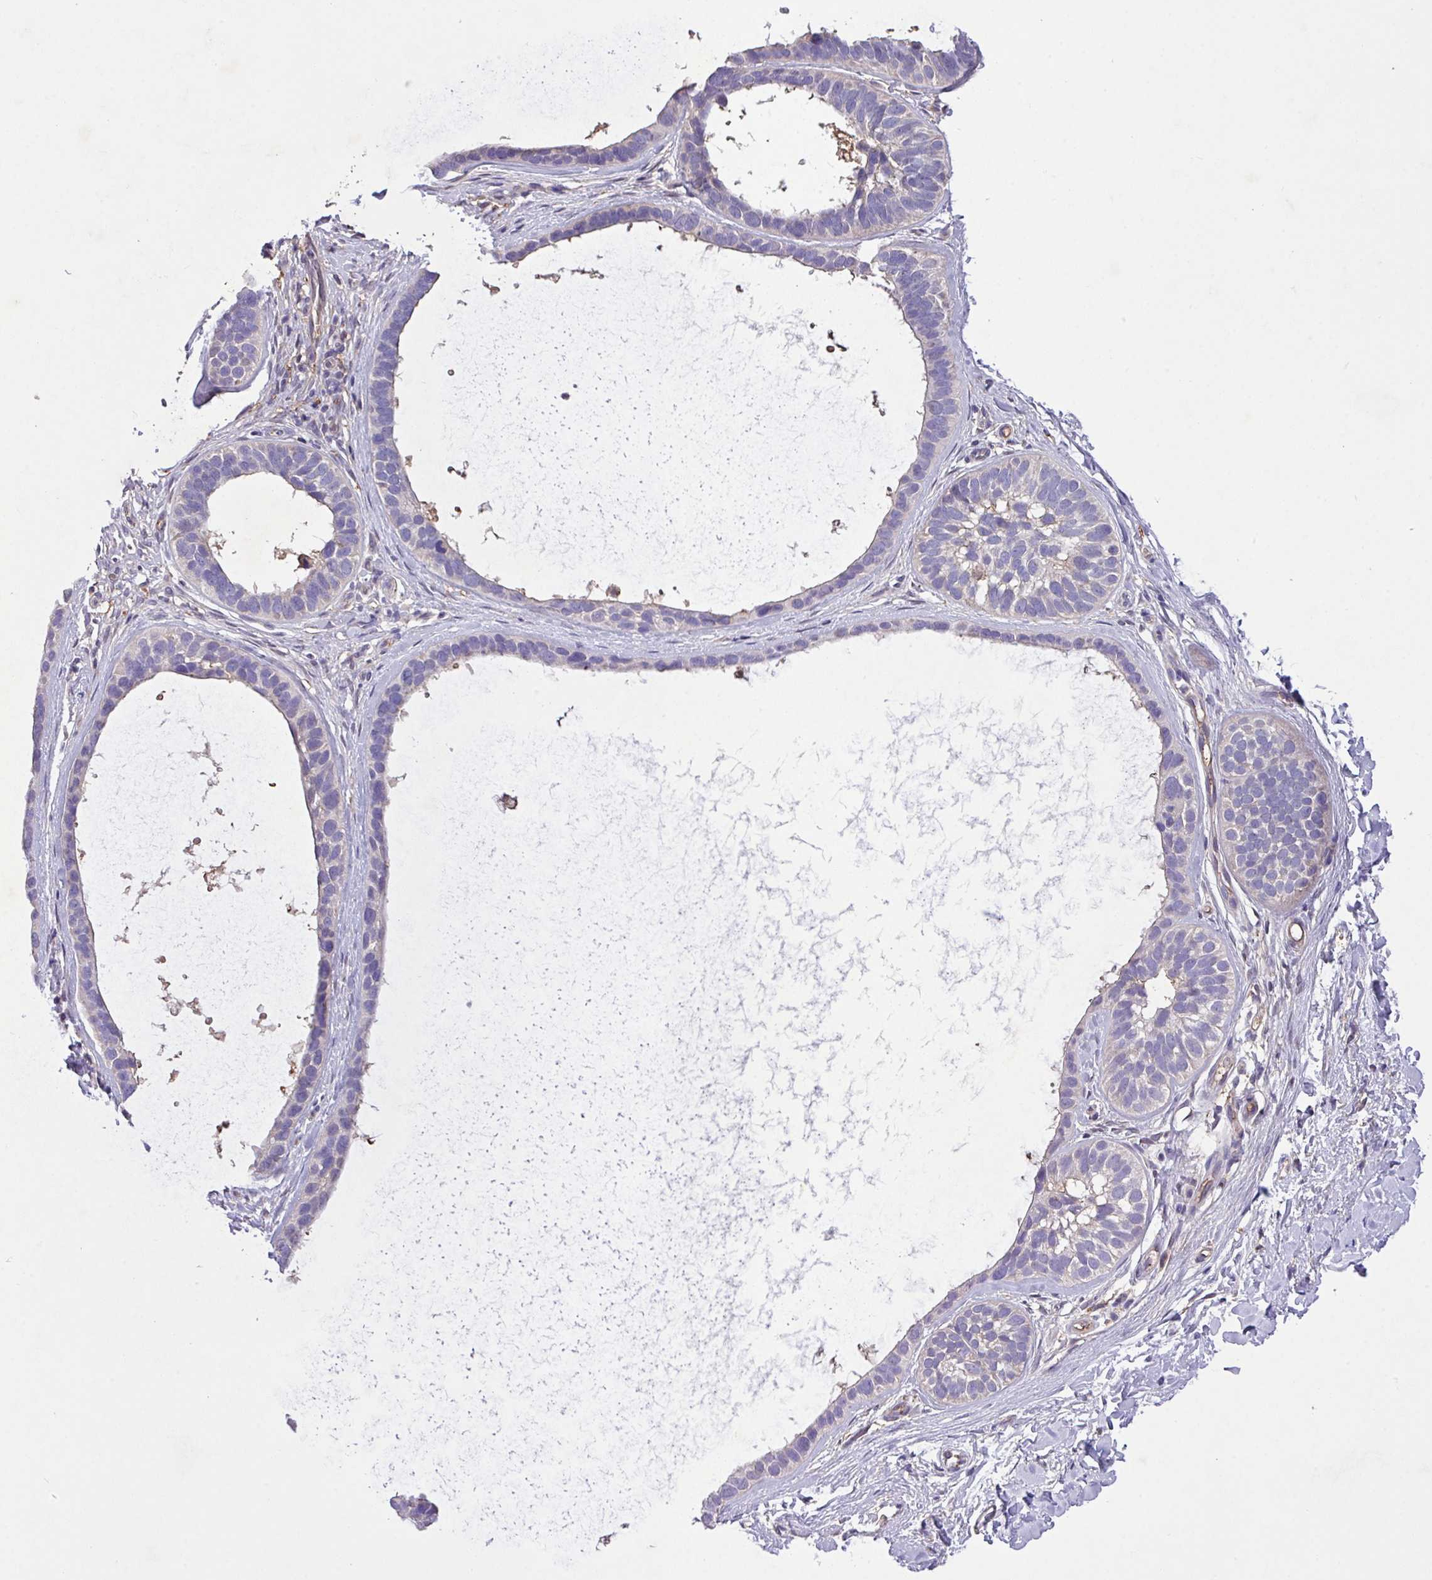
{"staining": {"intensity": "negative", "quantity": "none", "location": "none"}, "tissue": "skin cancer", "cell_type": "Tumor cells", "image_type": "cancer", "snomed": [{"axis": "morphology", "description": "Basal cell carcinoma"}, {"axis": "topography", "description": "Skin"}], "caption": "Photomicrograph shows no significant protein expression in tumor cells of basal cell carcinoma (skin).", "gene": "RPP25L", "patient": {"sex": "male", "age": 62}}